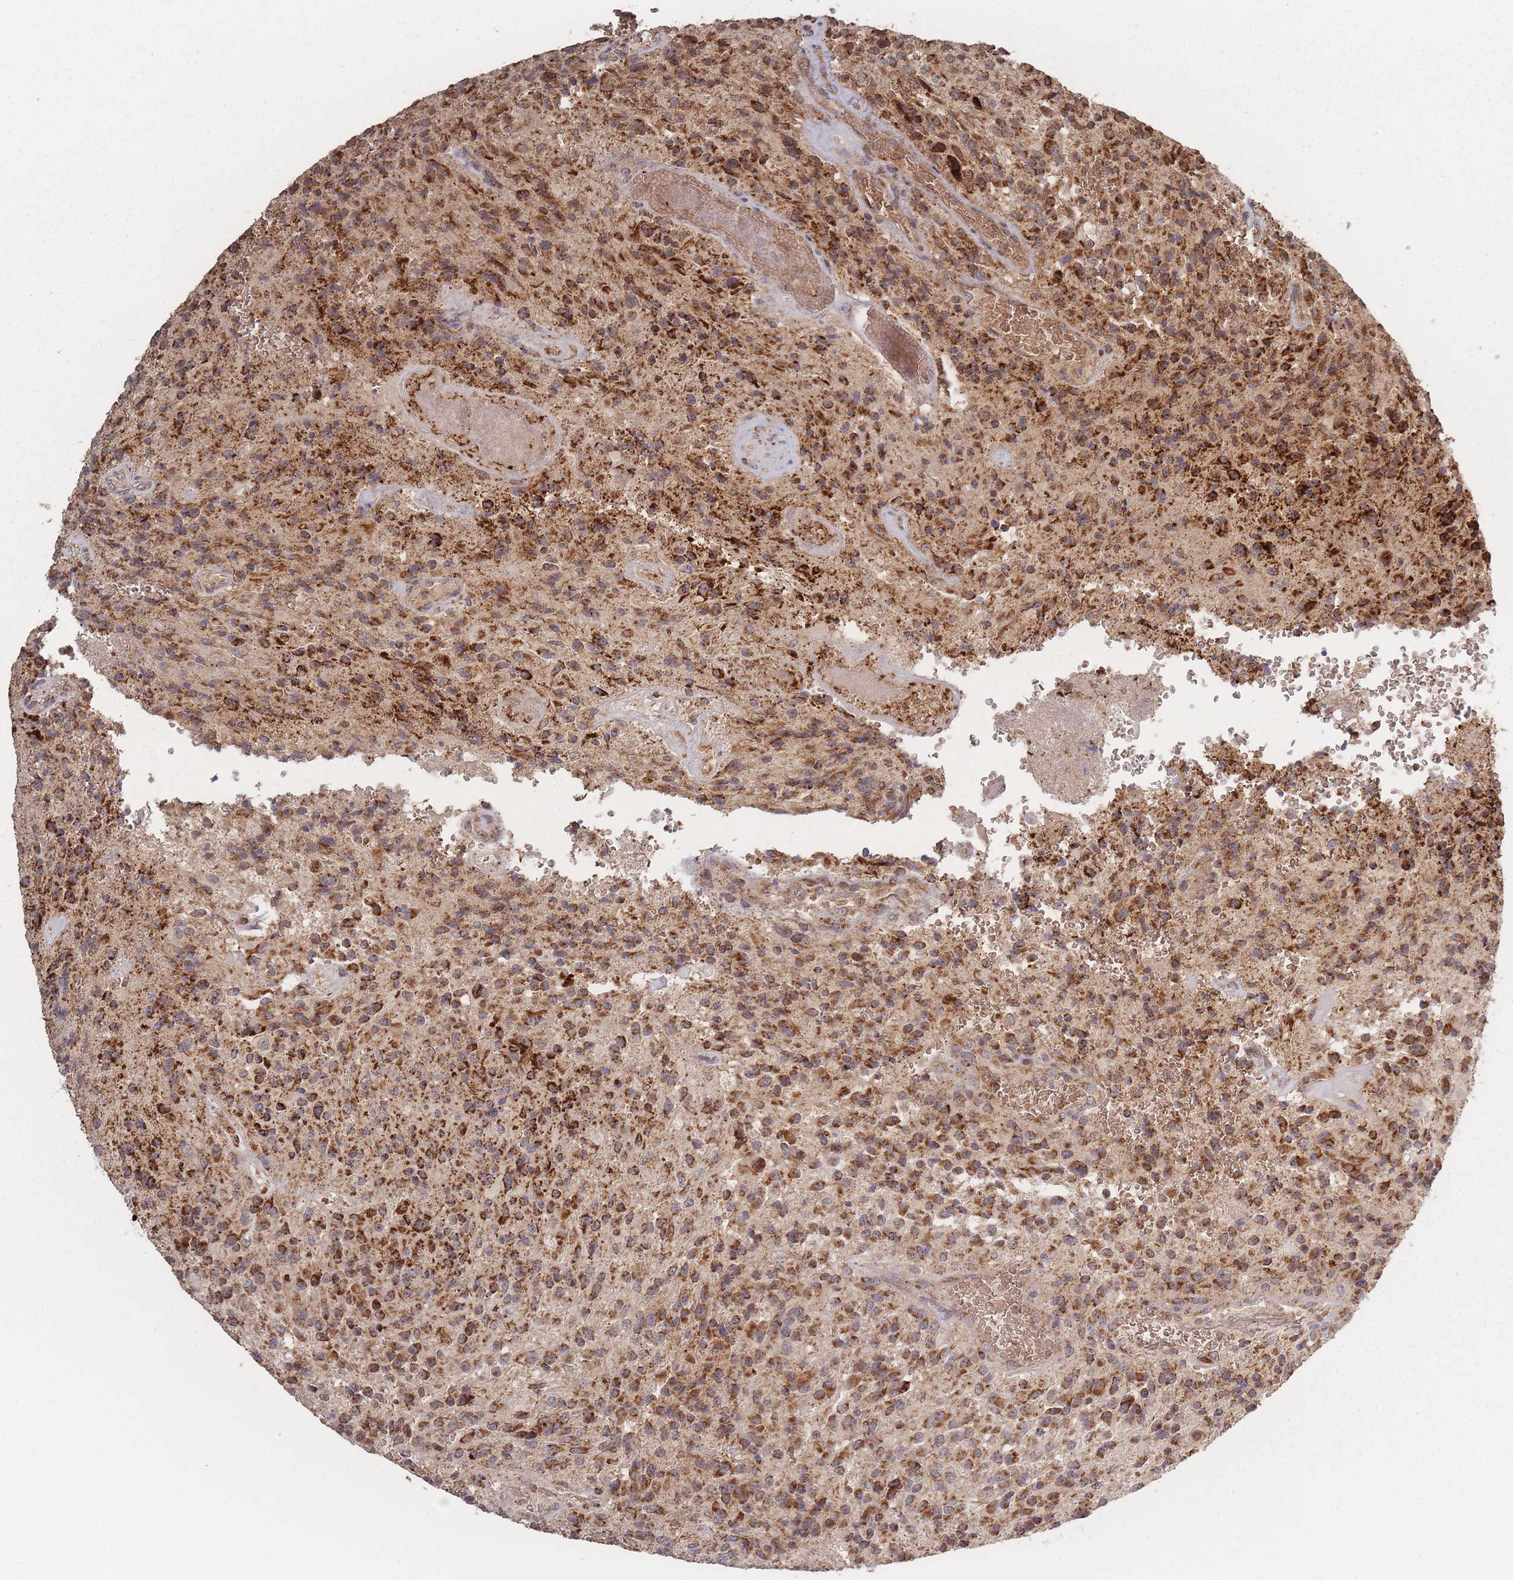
{"staining": {"intensity": "strong", "quantity": ">75%", "location": "cytoplasmic/membranous"}, "tissue": "glioma", "cell_type": "Tumor cells", "image_type": "cancer", "snomed": [{"axis": "morphology", "description": "Normal tissue, NOS"}, {"axis": "morphology", "description": "Glioma, malignant, High grade"}, {"axis": "topography", "description": "Cerebral cortex"}], "caption": "Protein expression analysis of malignant glioma (high-grade) shows strong cytoplasmic/membranous positivity in approximately >75% of tumor cells. The staining was performed using DAB (3,3'-diaminobenzidine) to visualize the protein expression in brown, while the nuclei were stained in blue with hematoxylin (Magnification: 20x).", "gene": "LYRM7", "patient": {"sex": "male", "age": 56}}